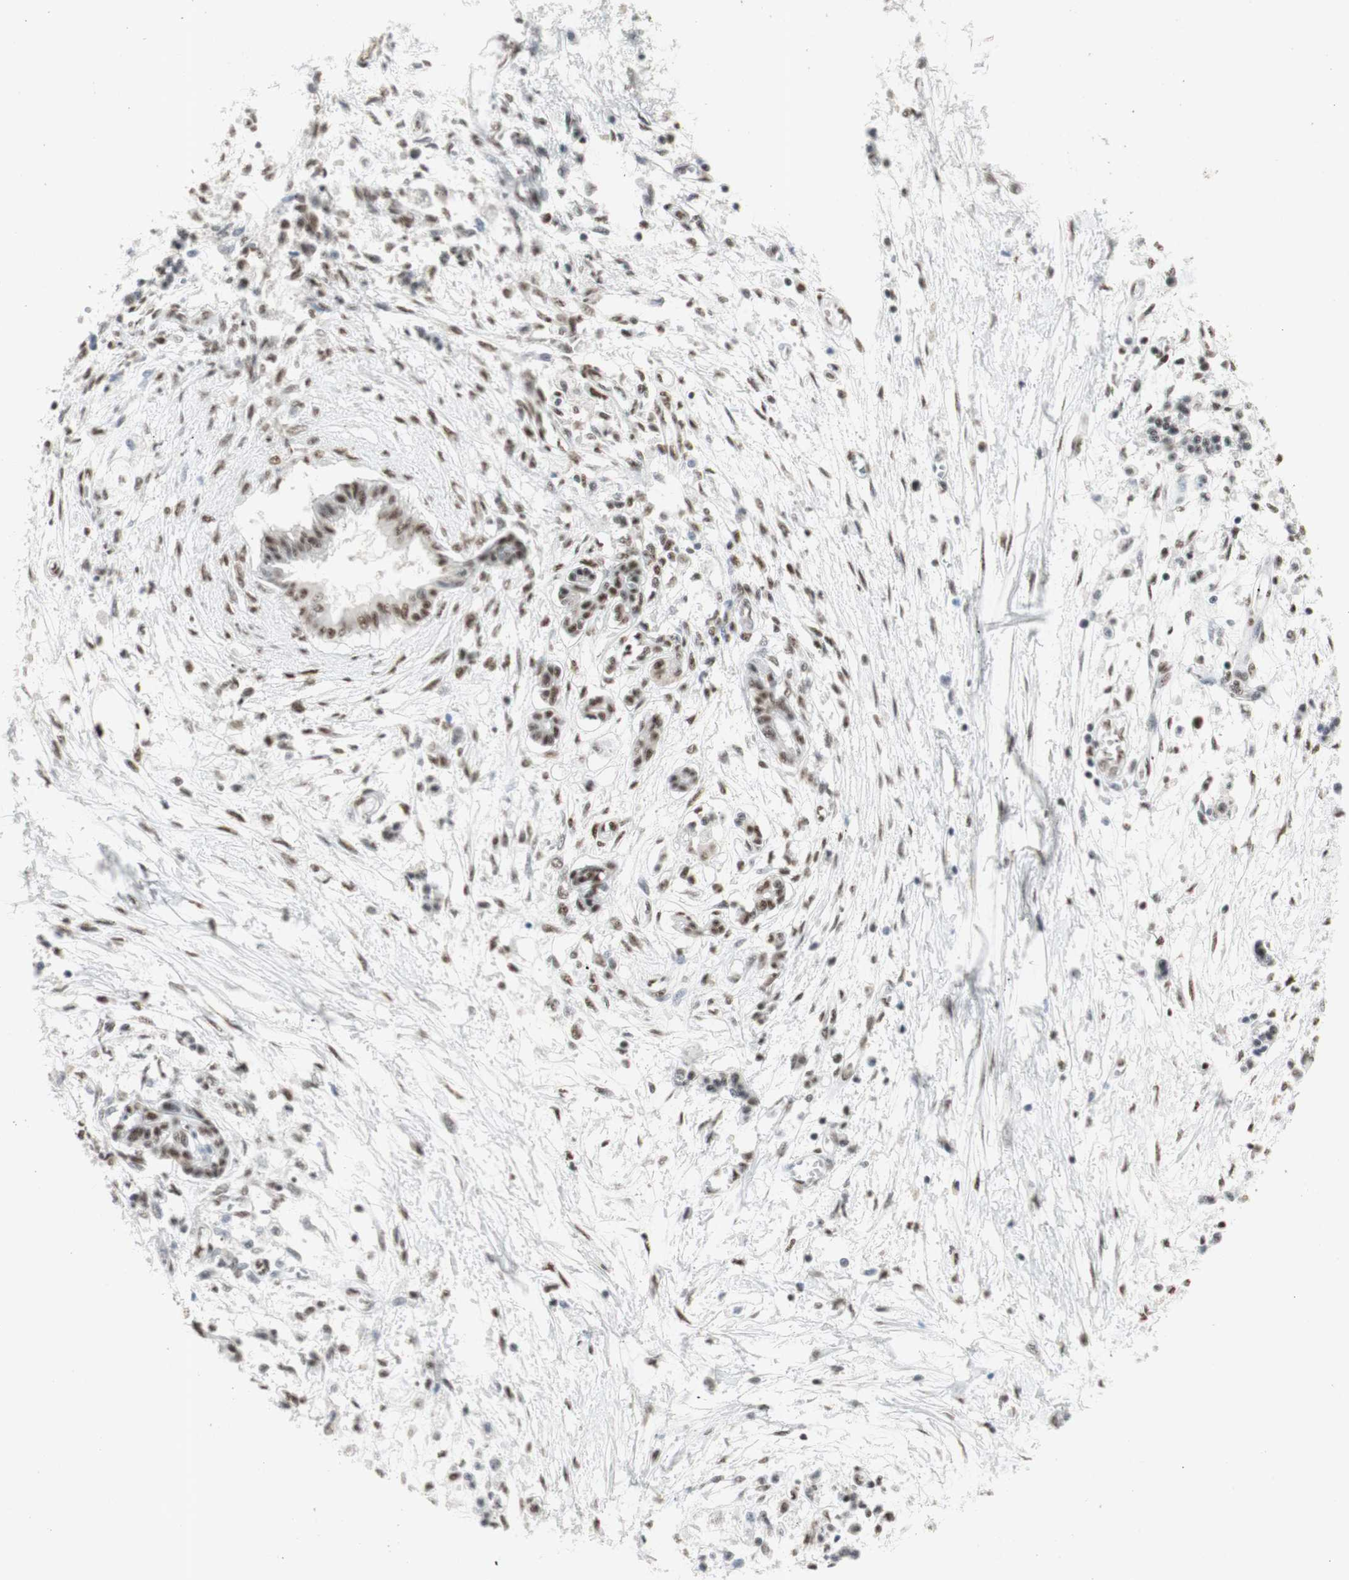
{"staining": {"intensity": "moderate", "quantity": ">75%", "location": "nuclear"}, "tissue": "pancreatic cancer", "cell_type": "Tumor cells", "image_type": "cancer", "snomed": [{"axis": "morphology", "description": "Adenocarcinoma, NOS"}, {"axis": "topography", "description": "Pancreas"}], "caption": "The immunohistochemical stain labels moderate nuclear staining in tumor cells of pancreatic cancer (adenocarcinoma) tissue.", "gene": "SNRPB", "patient": {"sex": "male", "age": 56}}